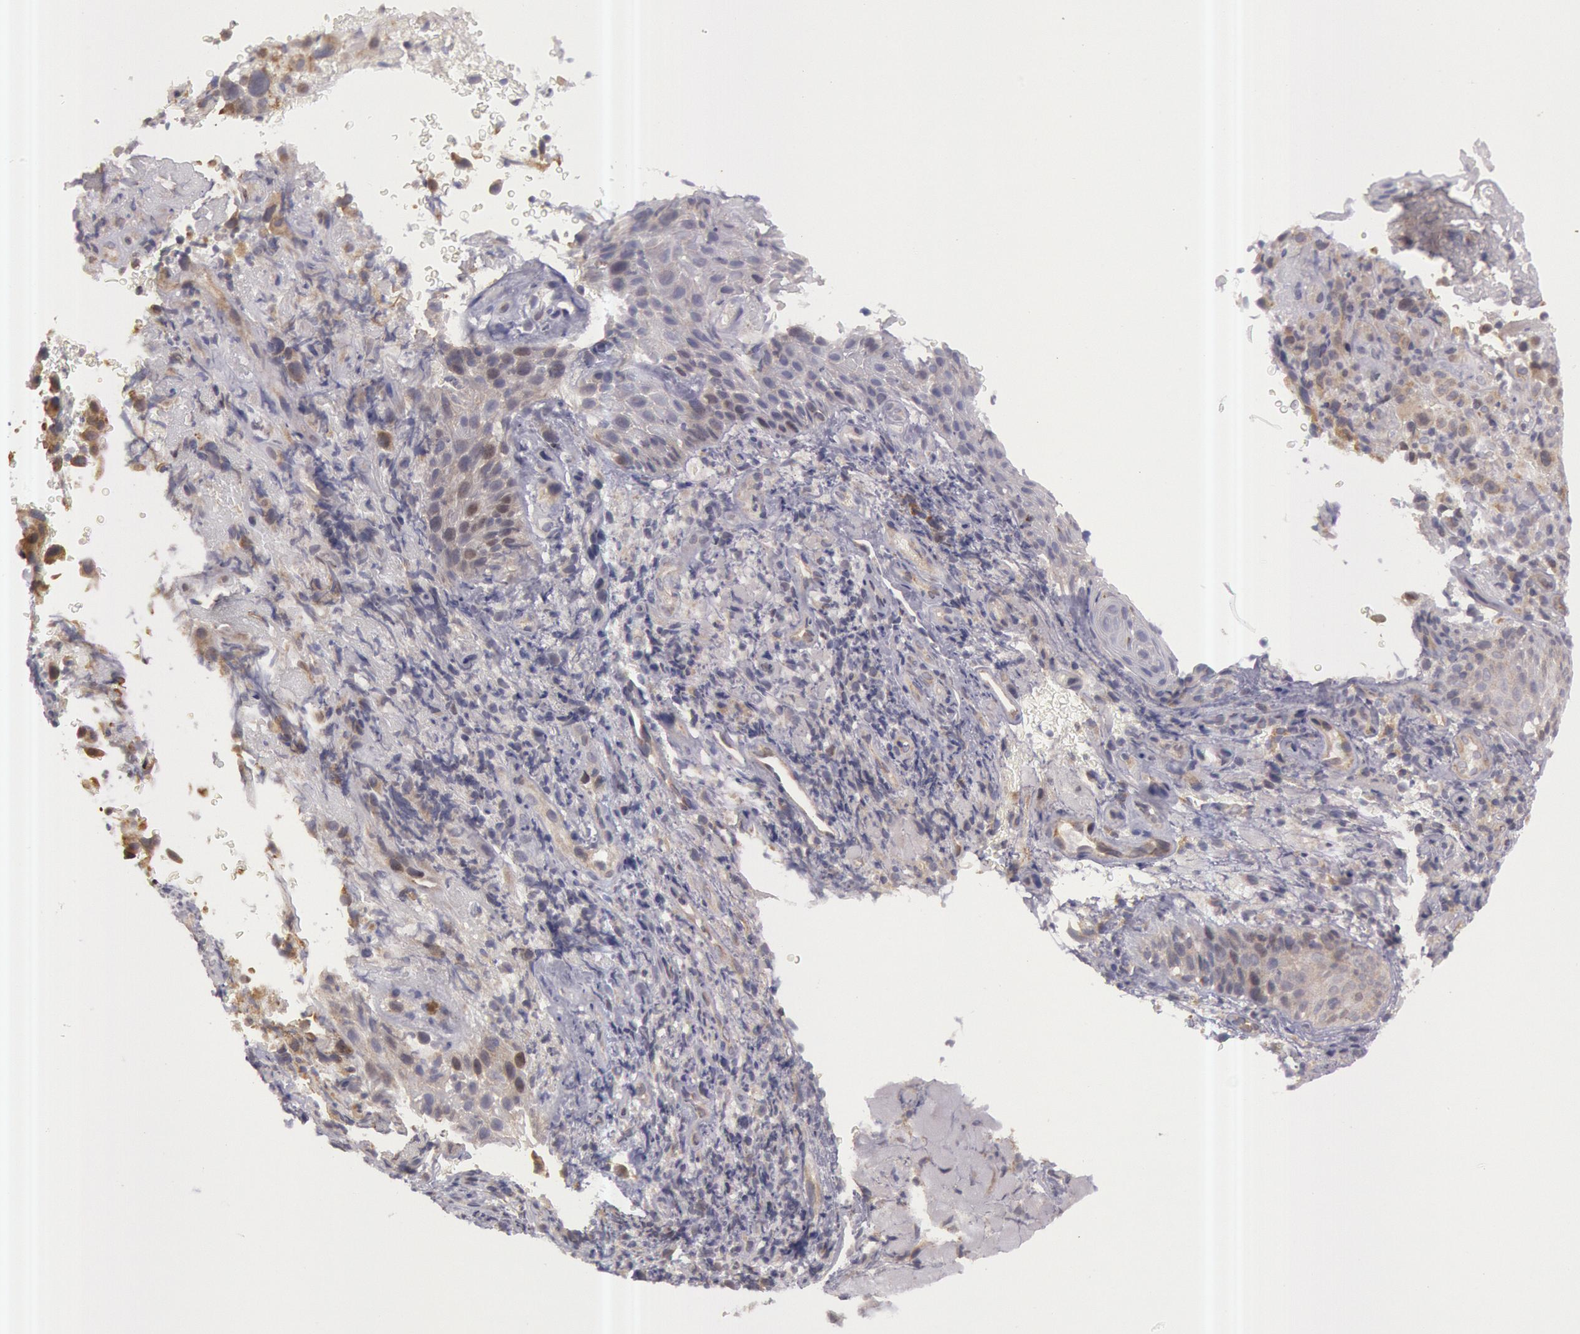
{"staining": {"intensity": "negative", "quantity": "none", "location": "none"}, "tissue": "melanoma", "cell_type": "Tumor cells", "image_type": "cancer", "snomed": [{"axis": "morphology", "description": "Malignant melanoma, NOS"}, {"axis": "topography", "description": "Skin"}], "caption": "This is an immunohistochemistry photomicrograph of human melanoma. There is no expression in tumor cells.", "gene": "AMOTL1", "patient": {"sex": "male", "age": 75}}